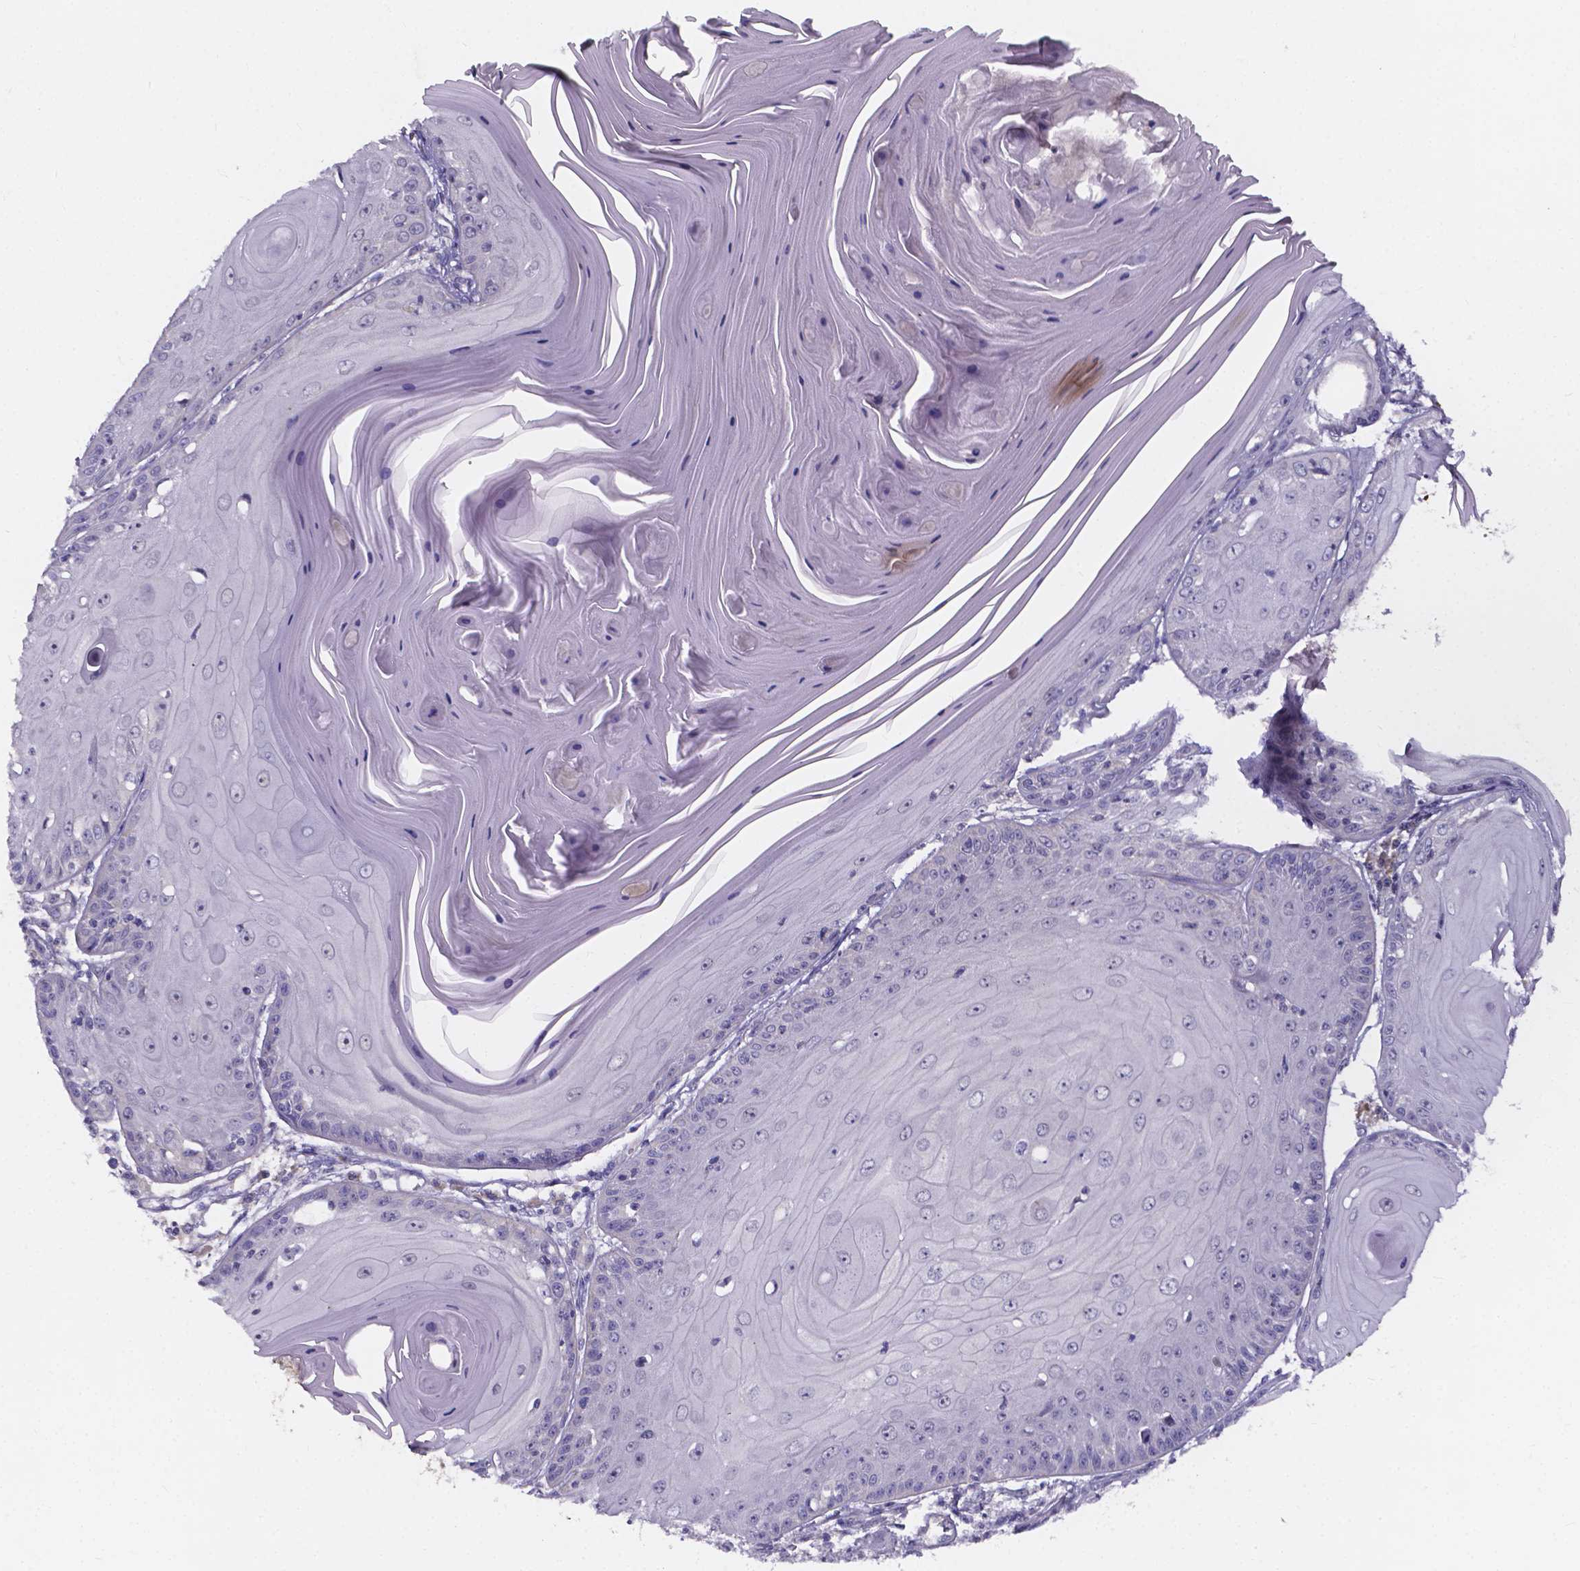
{"staining": {"intensity": "negative", "quantity": "none", "location": "none"}, "tissue": "skin cancer", "cell_type": "Tumor cells", "image_type": "cancer", "snomed": [{"axis": "morphology", "description": "Squamous cell carcinoma, NOS"}, {"axis": "topography", "description": "Skin"}, {"axis": "topography", "description": "Vulva"}], "caption": "Squamous cell carcinoma (skin) was stained to show a protein in brown. There is no significant staining in tumor cells.", "gene": "SPOCD1", "patient": {"sex": "female", "age": 85}}